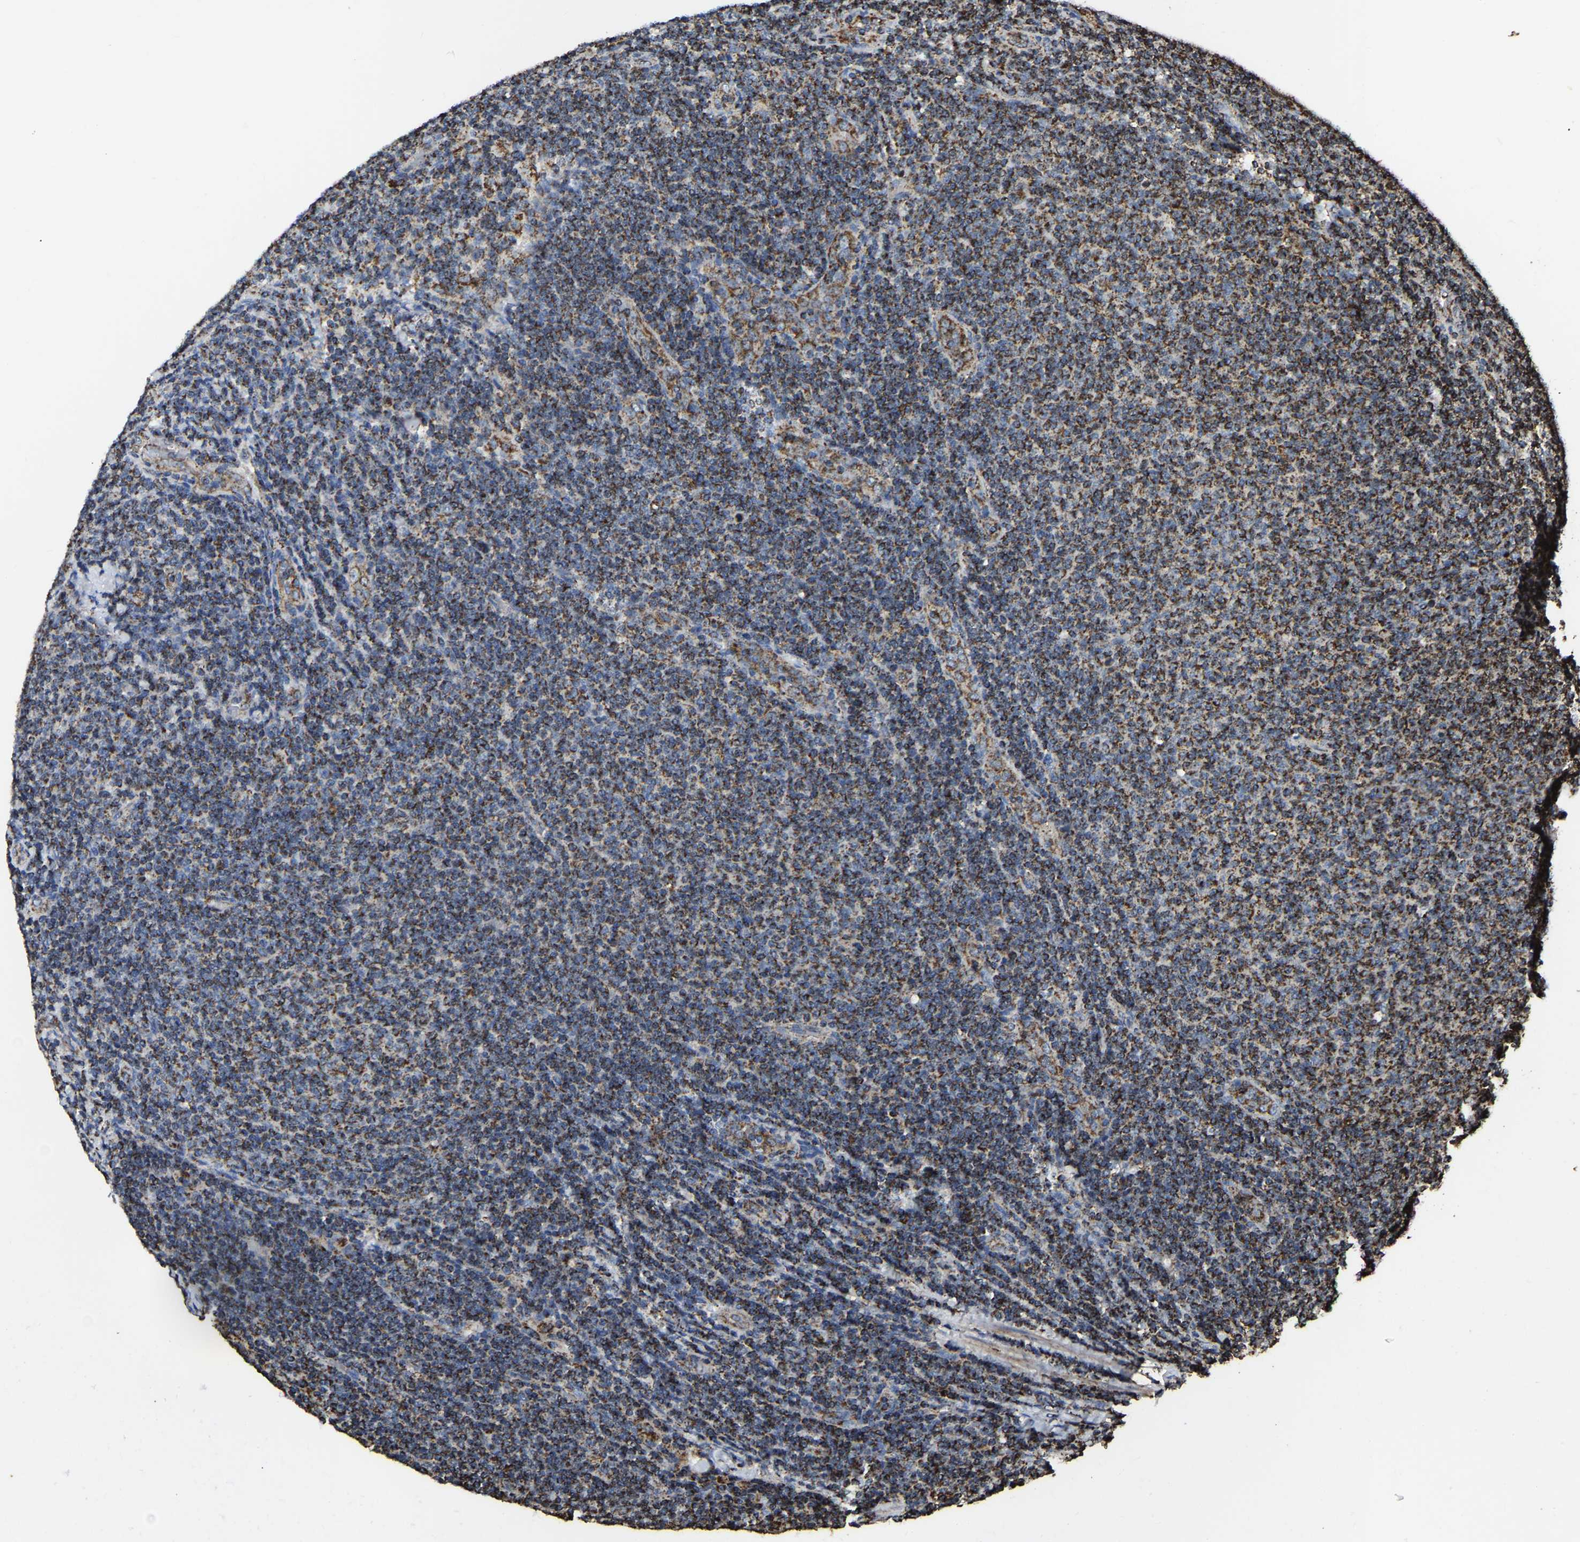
{"staining": {"intensity": "moderate", "quantity": ">75%", "location": "cytoplasmic/membranous"}, "tissue": "lymphoma", "cell_type": "Tumor cells", "image_type": "cancer", "snomed": [{"axis": "morphology", "description": "Malignant lymphoma, non-Hodgkin's type, Low grade"}, {"axis": "topography", "description": "Lymph node"}], "caption": "Approximately >75% of tumor cells in malignant lymphoma, non-Hodgkin's type (low-grade) display moderate cytoplasmic/membranous protein positivity as visualized by brown immunohistochemical staining.", "gene": "ETFA", "patient": {"sex": "male", "age": 66}}